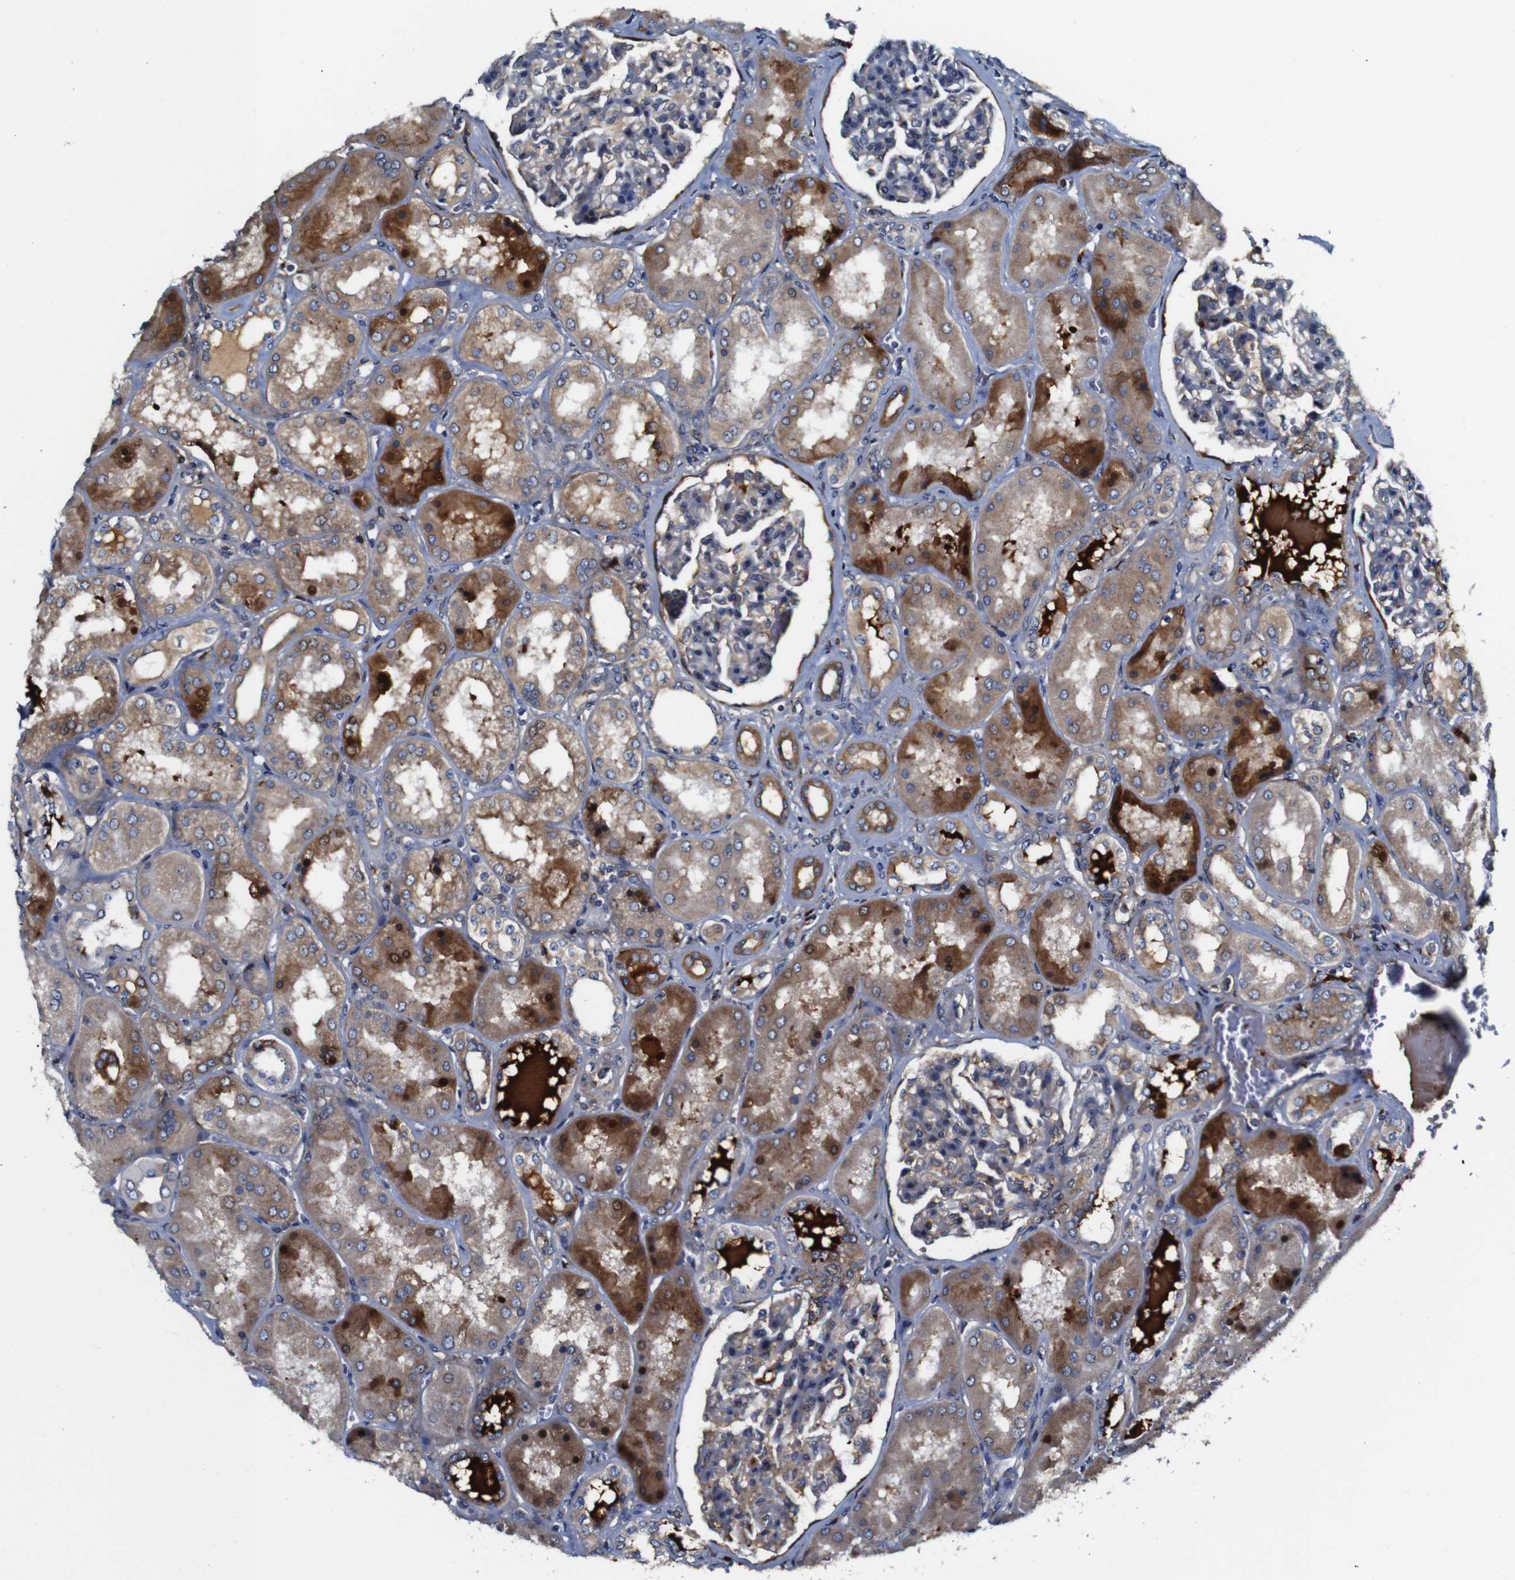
{"staining": {"intensity": "moderate", "quantity": "25%-75%", "location": "cytoplasmic/membranous"}, "tissue": "kidney", "cell_type": "Cells in glomeruli", "image_type": "normal", "snomed": [{"axis": "morphology", "description": "Normal tissue, NOS"}, {"axis": "topography", "description": "Kidney"}], "caption": "Human kidney stained for a protein (brown) displays moderate cytoplasmic/membranous positive expression in about 25%-75% of cells in glomeruli.", "gene": "CLCC1", "patient": {"sex": "female", "age": 56}}